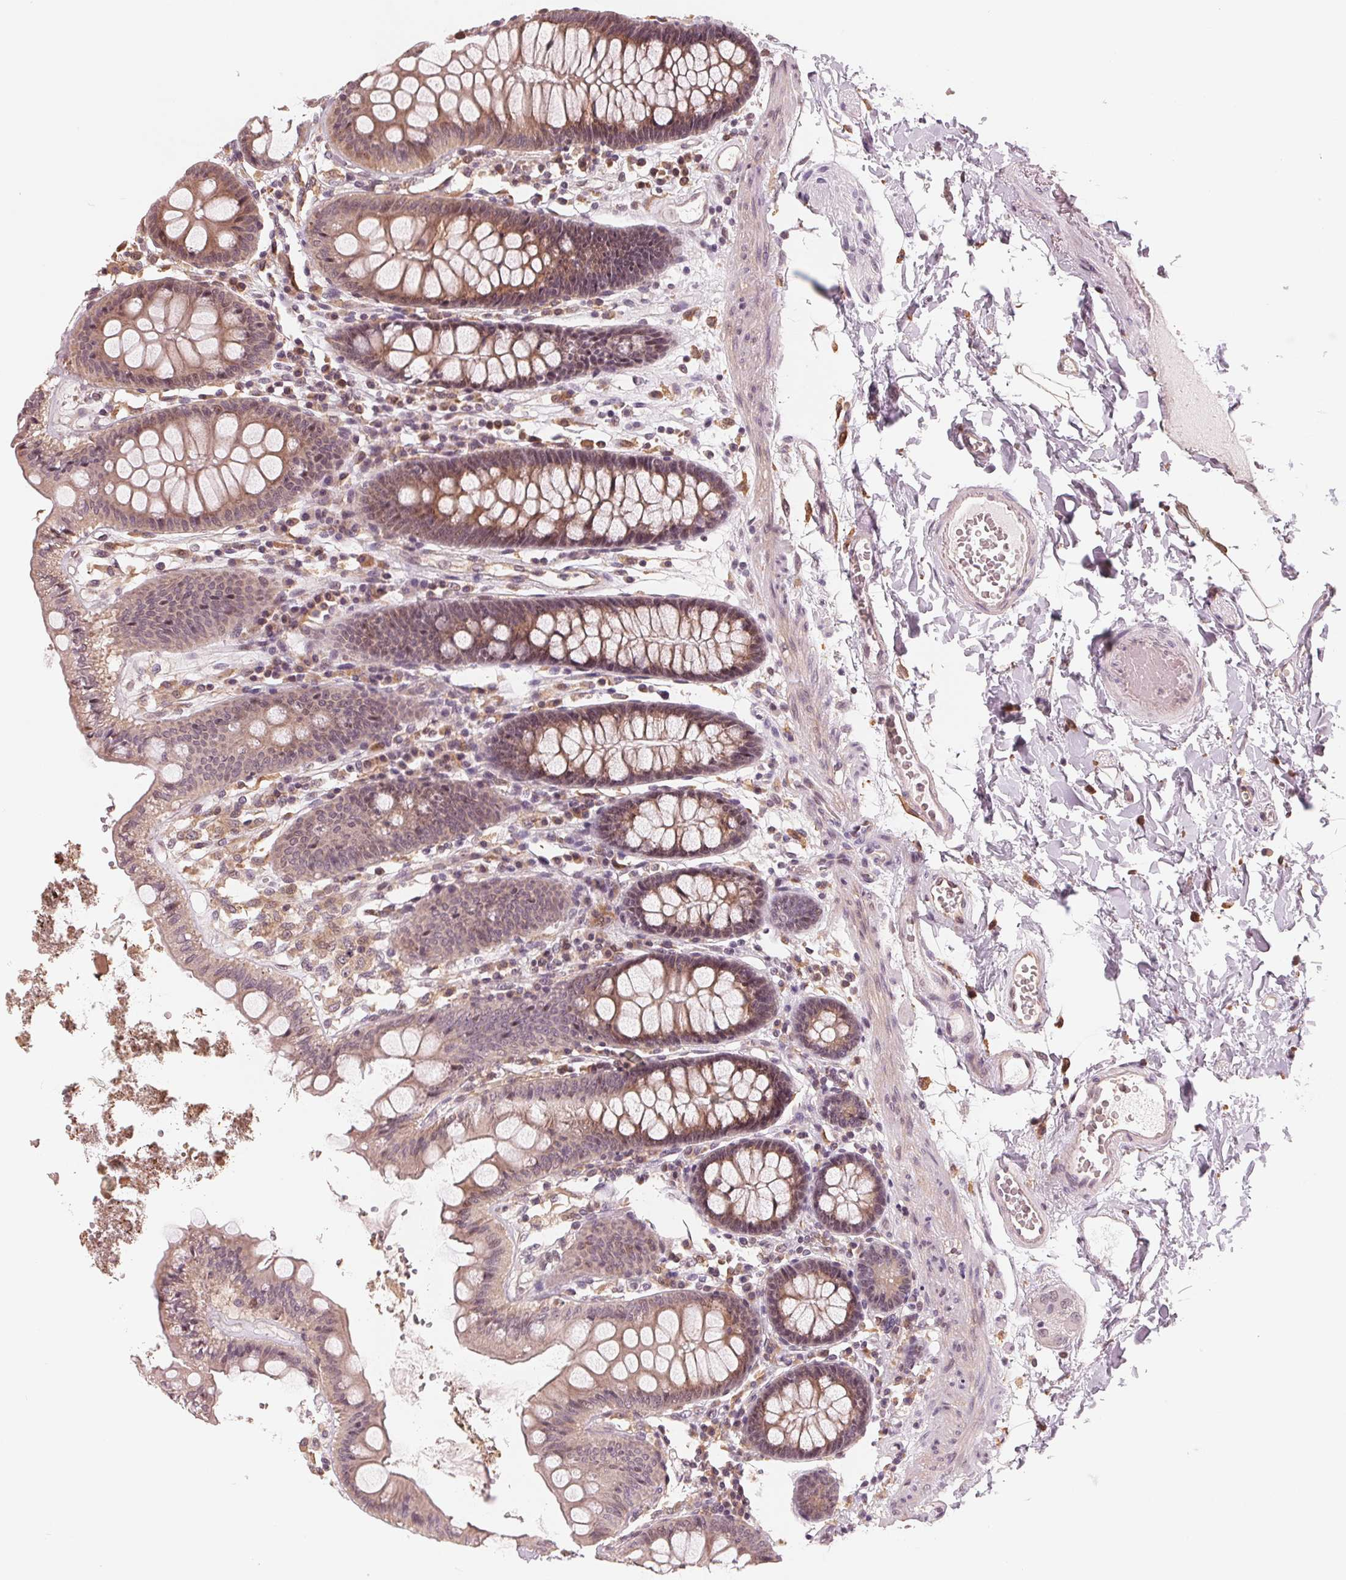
{"staining": {"intensity": "weak", "quantity": "<25%", "location": "cytoplasmic/membranous"}, "tissue": "colon", "cell_type": "Endothelial cells", "image_type": "normal", "snomed": [{"axis": "morphology", "description": "Normal tissue, NOS"}, {"axis": "topography", "description": "Colon"}], "caption": "IHC histopathology image of benign human colon stained for a protein (brown), which displays no staining in endothelial cells.", "gene": "IL9R", "patient": {"sex": "male", "age": 84}}